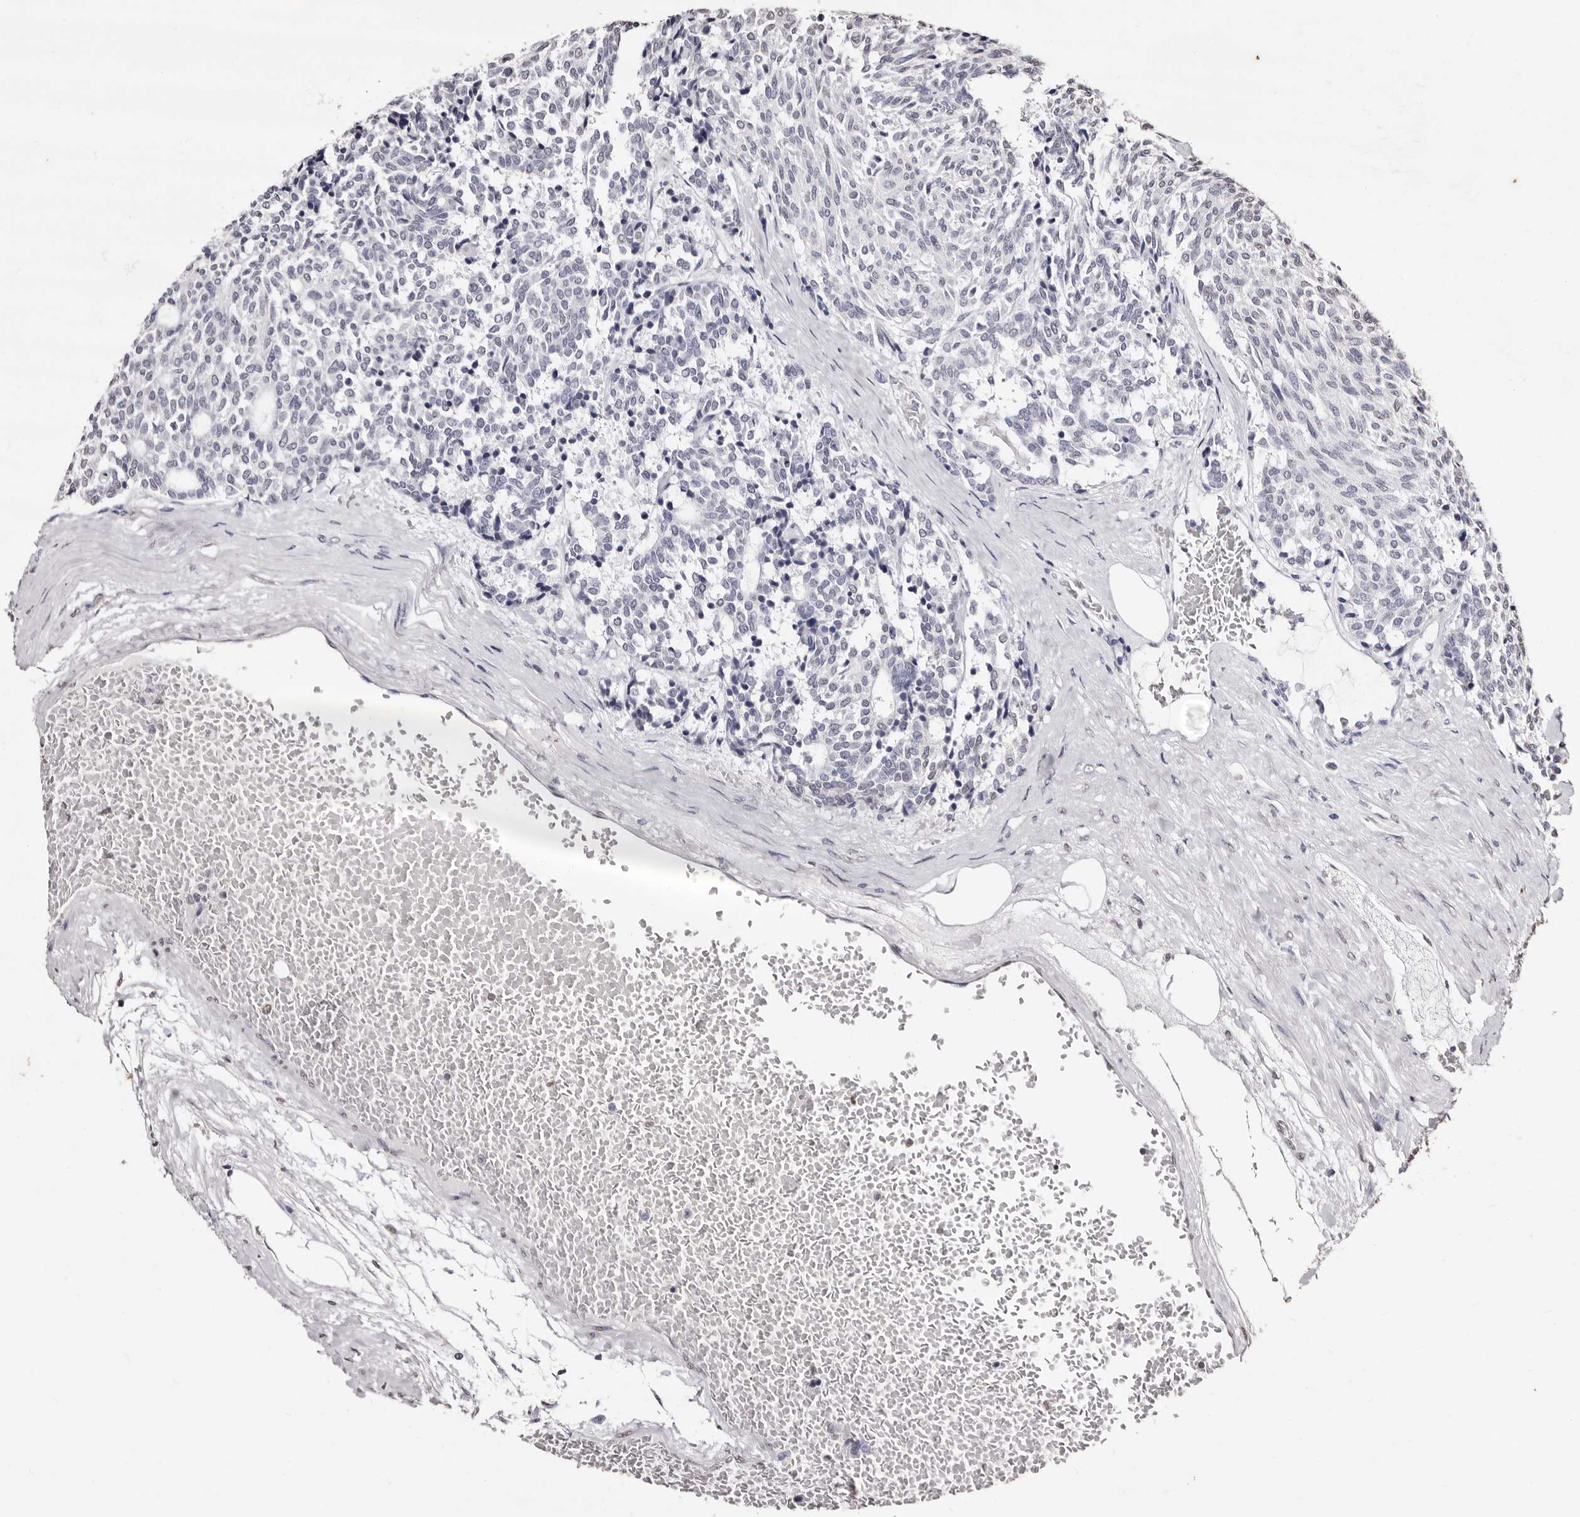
{"staining": {"intensity": "negative", "quantity": "none", "location": "none"}, "tissue": "carcinoid", "cell_type": "Tumor cells", "image_type": "cancer", "snomed": [{"axis": "morphology", "description": "Carcinoid, malignant, NOS"}, {"axis": "topography", "description": "Pancreas"}], "caption": "An immunohistochemistry (IHC) photomicrograph of carcinoid is shown. There is no staining in tumor cells of carcinoid. (DAB immunohistochemistry with hematoxylin counter stain).", "gene": "ERBB4", "patient": {"sex": "female", "age": 54}}